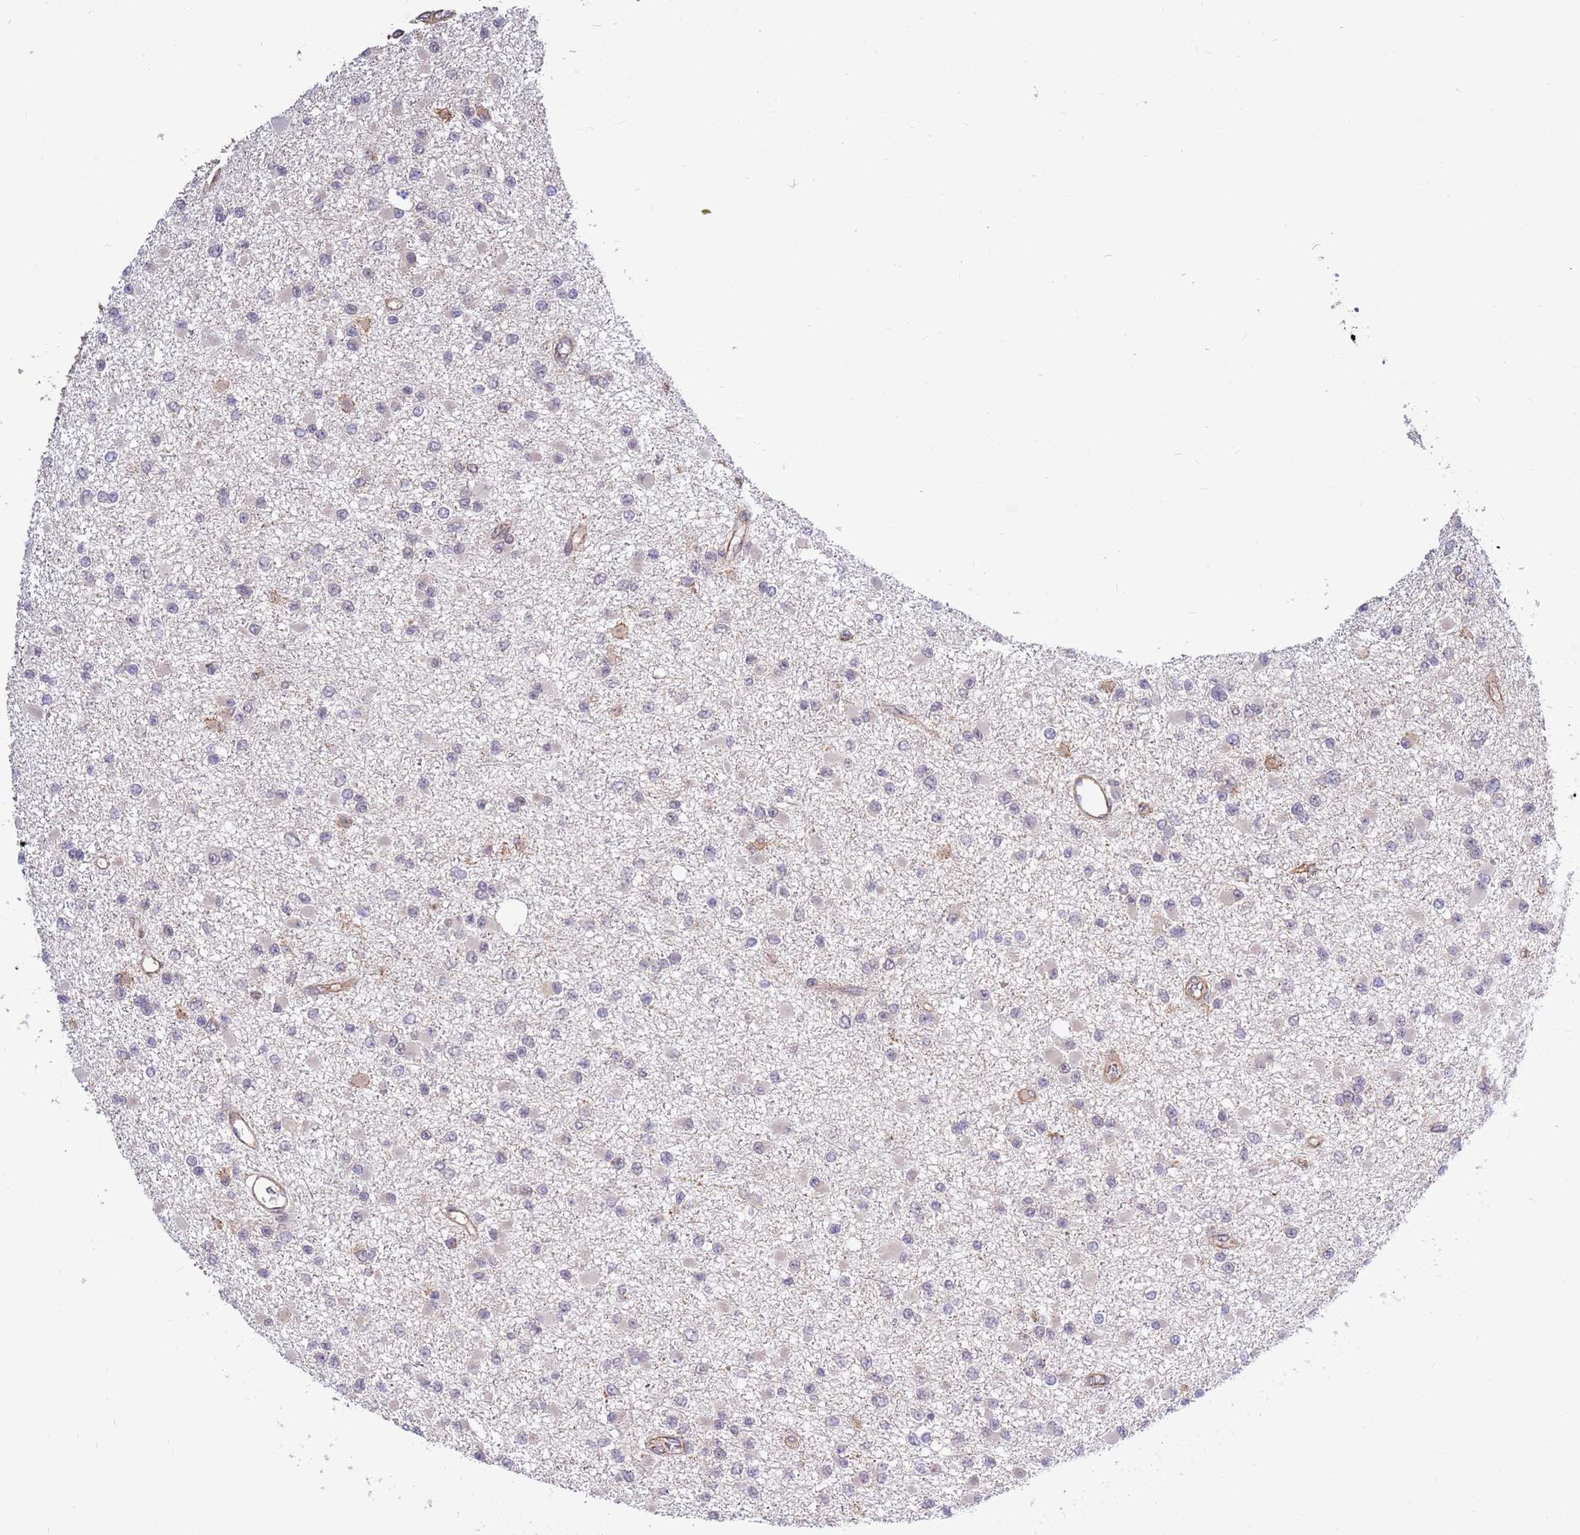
{"staining": {"intensity": "negative", "quantity": "none", "location": "none"}, "tissue": "glioma", "cell_type": "Tumor cells", "image_type": "cancer", "snomed": [{"axis": "morphology", "description": "Glioma, malignant, Low grade"}, {"axis": "topography", "description": "Brain"}], "caption": "Immunohistochemistry of low-grade glioma (malignant) exhibits no positivity in tumor cells.", "gene": "HAUS3", "patient": {"sex": "female", "age": 22}}